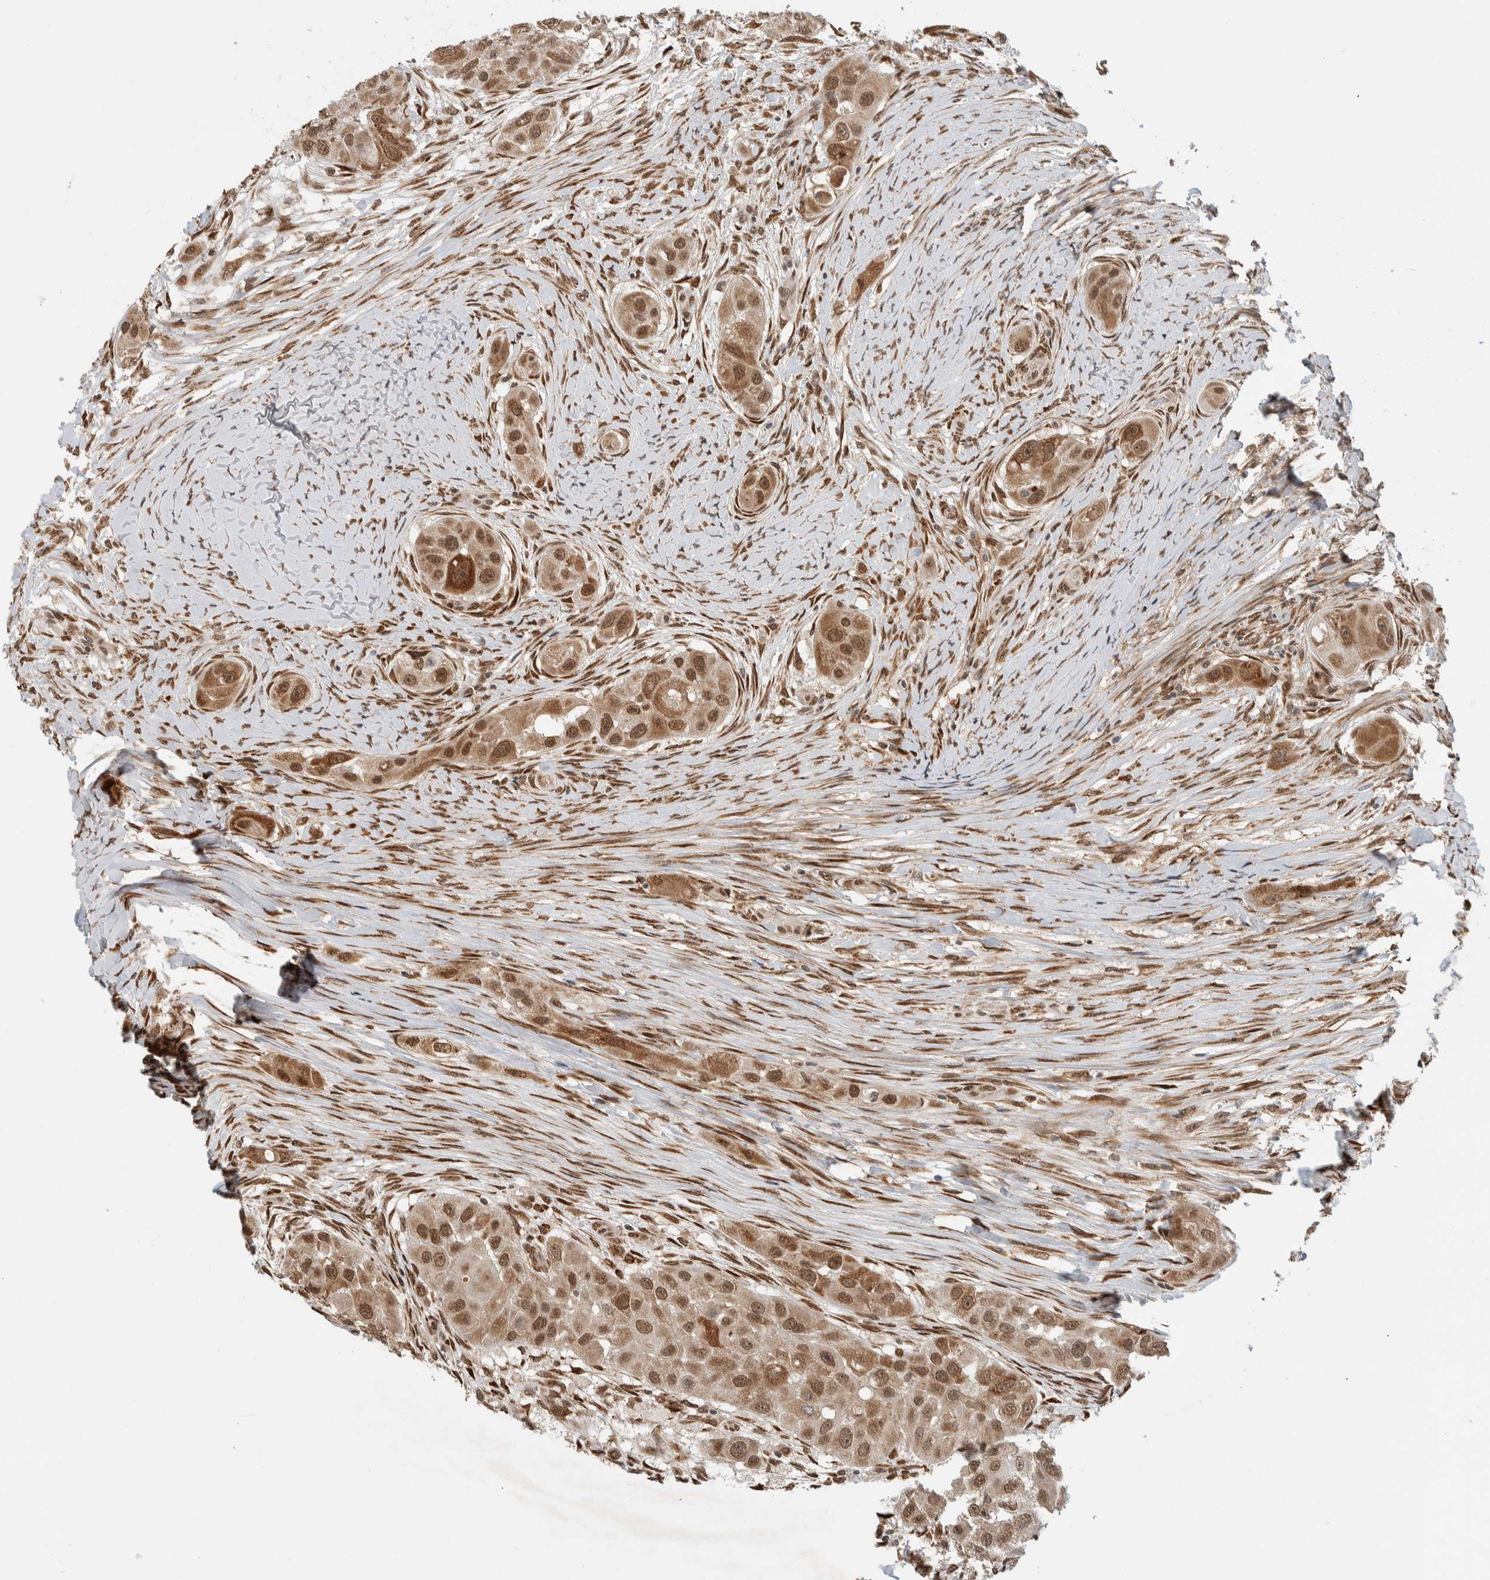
{"staining": {"intensity": "moderate", "quantity": ">75%", "location": "cytoplasmic/membranous,nuclear"}, "tissue": "head and neck cancer", "cell_type": "Tumor cells", "image_type": "cancer", "snomed": [{"axis": "morphology", "description": "Normal tissue, NOS"}, {"axis": "morphology", "description": "Squamous cell carcinoma, NOS"}, {"axis": "topography", "description": "Skeletal muscle"}, {"axis": "topography", "description": "Head-Neck"}], "caption": "Protein expression analysis of human head and neck squamous cell carcinoma reveals moderate cytoplasmic/membranous and nuclear expression in about >75% of tumor cells.", "gene": "TNRC18", "patient": {"sex": "male", "age": 51}}